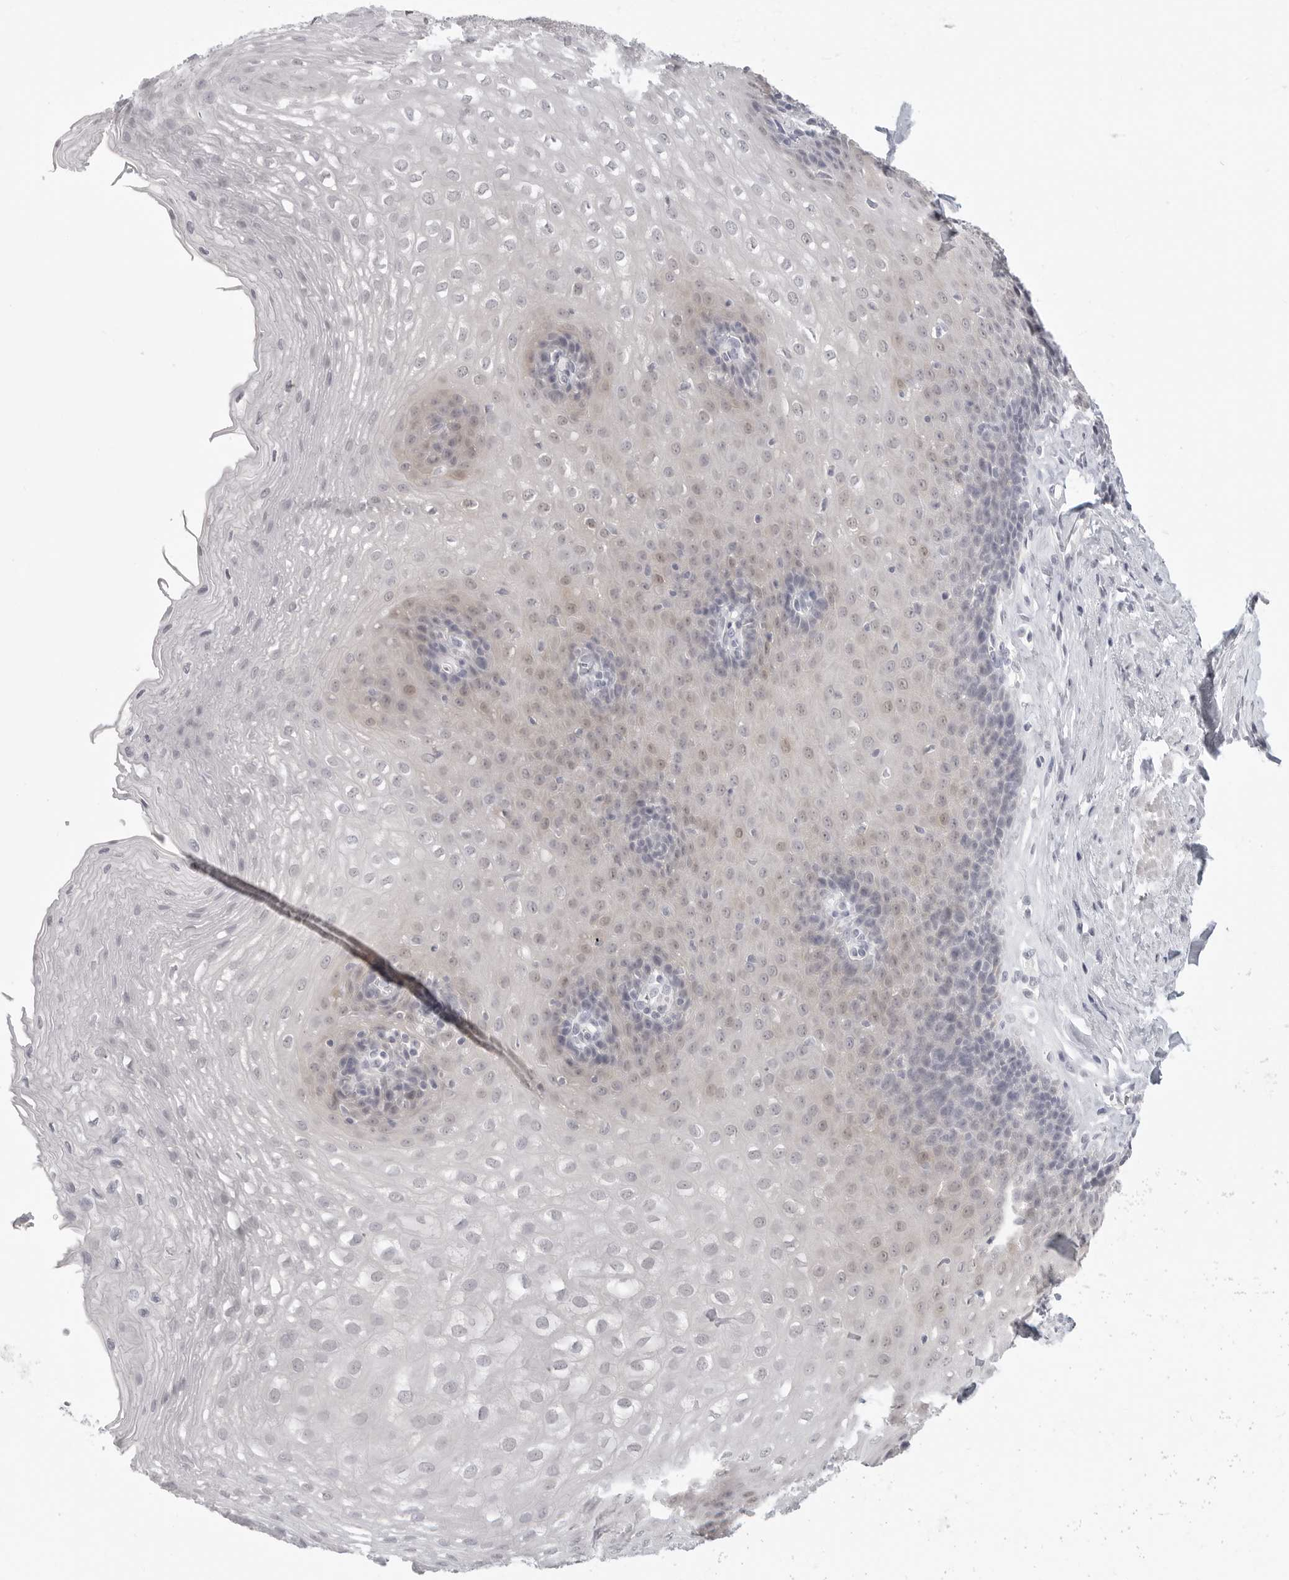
{"staining": {"intensity": "weak", "quantity": "<25%", "location": "nuclear"}, "tissue": "esophagus", "cell_type": "Squamous epithelial cells", "image_type": "normal", "snomed": [{"axis": "morphology", "description": "Normal tissue, NOS"}, {"axis": "topography", "description": "Esophagus"}], "caption": "Immunohistochemistry (IHC) of benign esophagus demonstrates no staining in squamous epithelial cells.", "gene": "HMGCS2", "patient": {"sex": "female", "age": 66}}